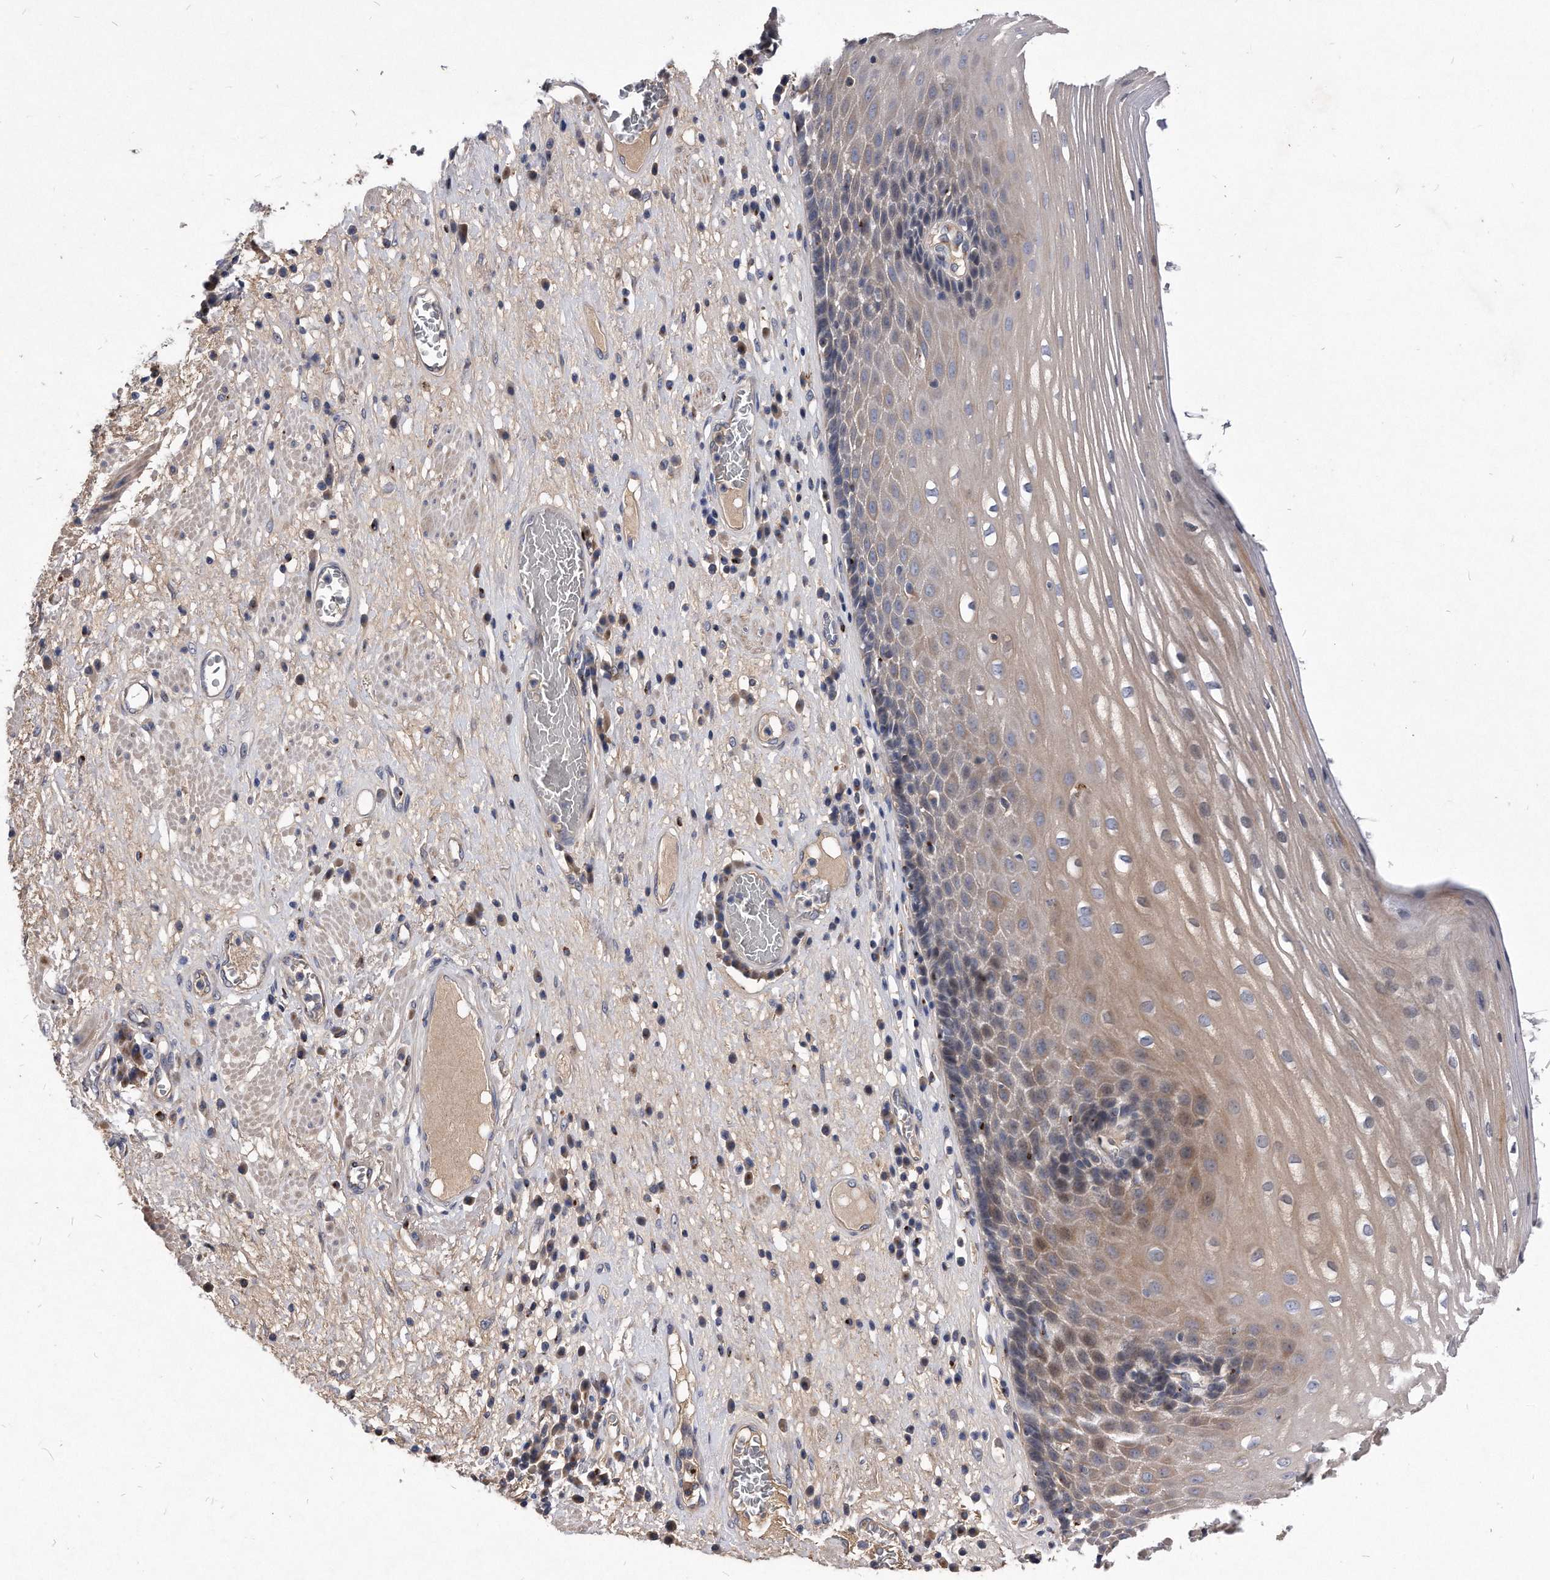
{"staining": {"intensity": "weak", "quantity": "25%-75%", "location": "cytoplasmic/membranous"}, "tissue": "esophagus", "cell_type": "Squamous epithelial cells", "image_type": "normal", "snomed": [{"axis": "morphology", "description": "Normal tissue, NOS"}, {"axis": "morphology", "description": "Adenocarcinoma, NOS"}, {"axis": "topography", "description": "Esophagus"}], "caption": "Normal esophagus shows weak cytoplasmic/membranous positivity in about 25%-75% of squamous epithelial cells, visualized by immunohistochemistry.", "gene": "MGAT4A", "patient": {"sex": "male", "age": 62}}